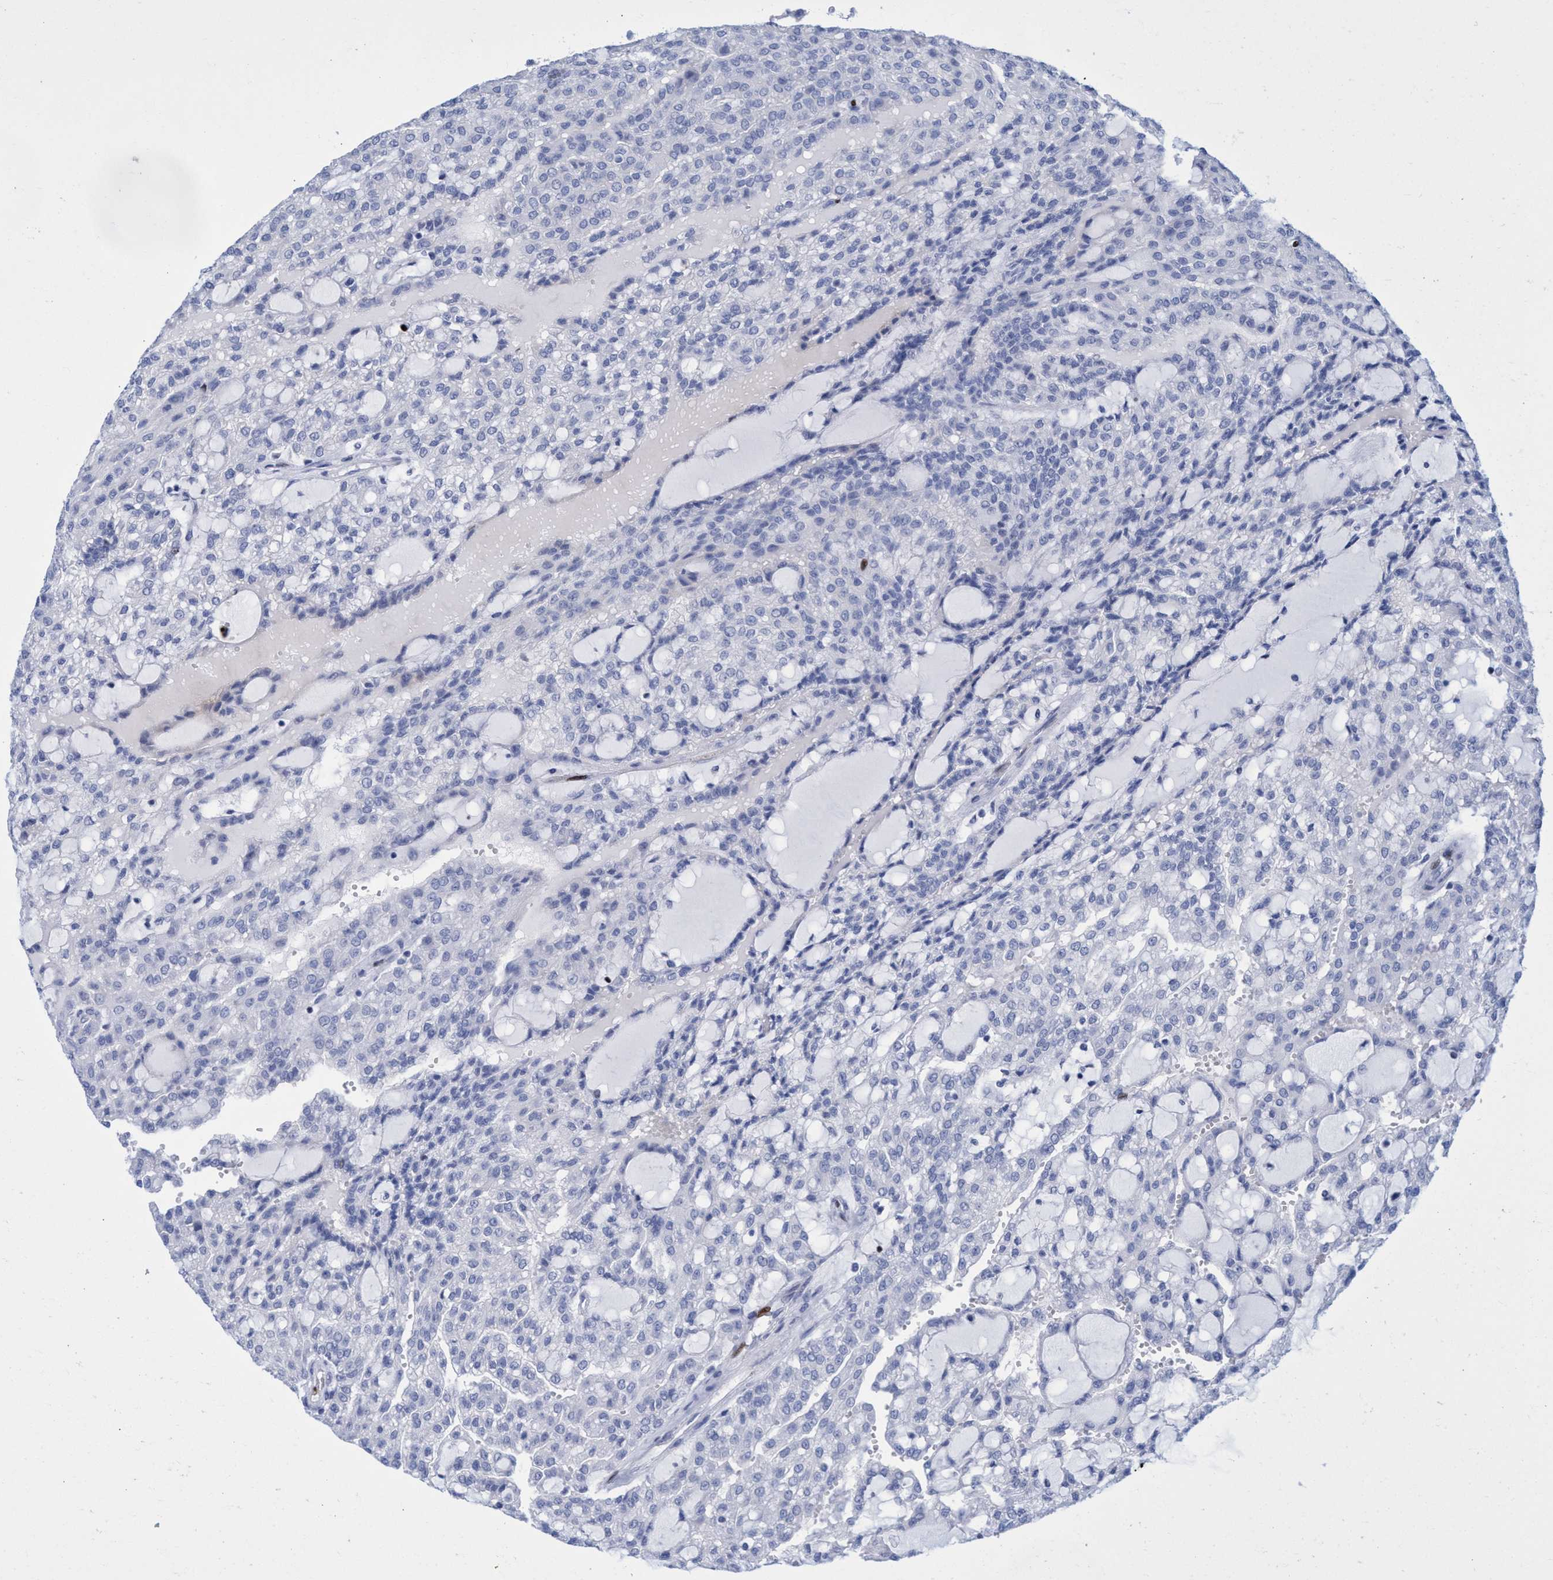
{"staining": {"intensity": "negative", "quantity": "none", "location": "none"}, "tissue": "renal cancer", "cell_type": "Tumor cells", "image_type": "cancer", "snomed": [{"axis": "morphology", "description": "Adenocarcinoma, NOS"}, {"axis": "topography", "description": "Kidney"}], "caption": "An image of renal adenocarcinoma stained for a protein displays no brown staining in tumor cells.", "gene": "R3HCC1", "patient": {"sex": "male", "age": 63}}